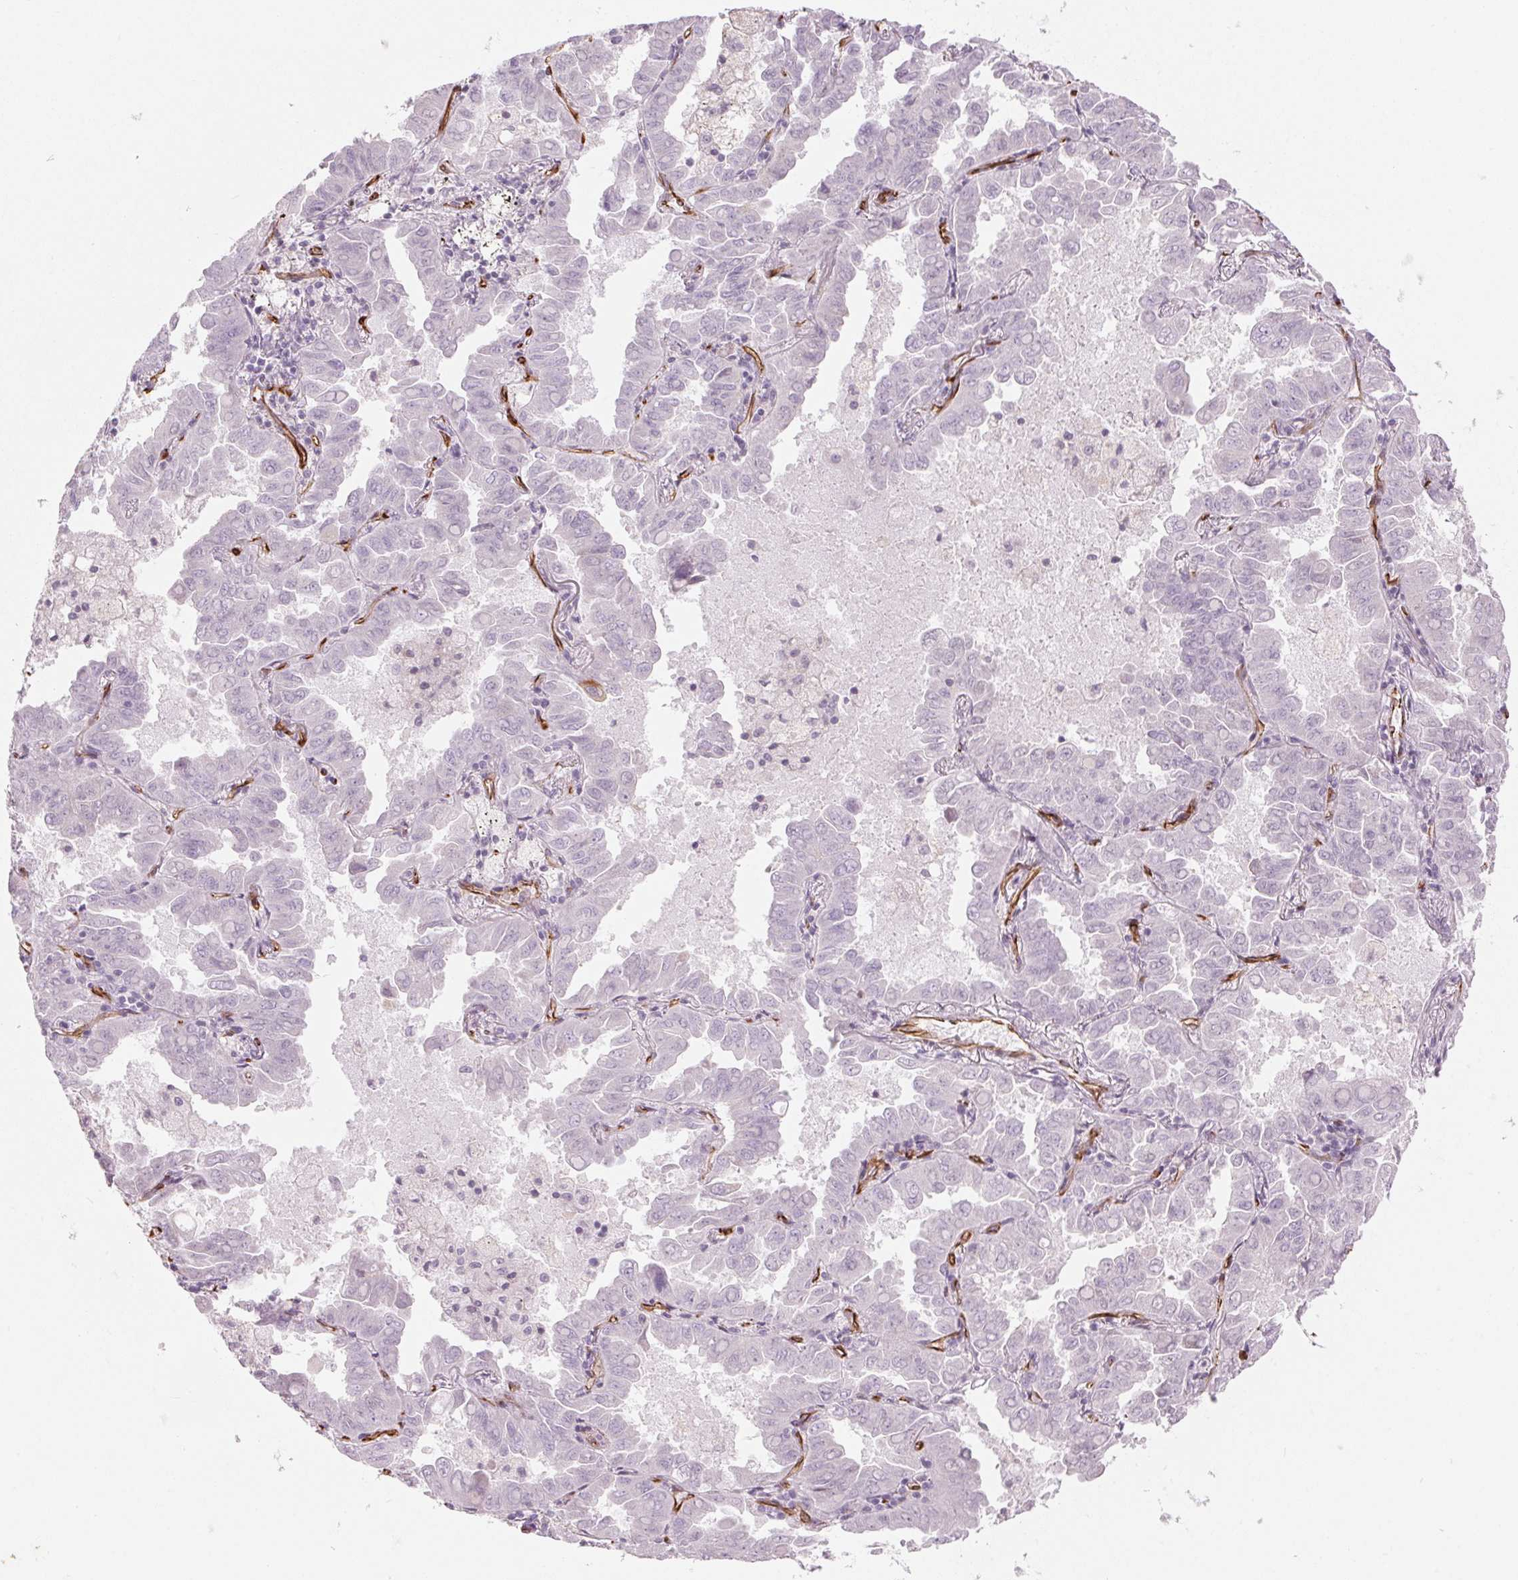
{"staining": {"intensity": "negative", "quantity": "none", "location": "none"}, "tissue": "lung cancer", "cell_type": "Tumor cells", "image_type": "cancer", "snomed": [{"axis": "morphology", "description": "Adenocarcinoma, NOS"}, {"axis": "topography", "description": "Lung"}], "caption": "This photomicrograph is of lung cancer (adenocarcinoma) stained with immunohistochemistry (IHC) to label a protein in brown with the nuclei are counter-stained blue. There is no expression in tumor cells.", "gene": "CLPS", "patient": {"sex": "male", "age": 64}}